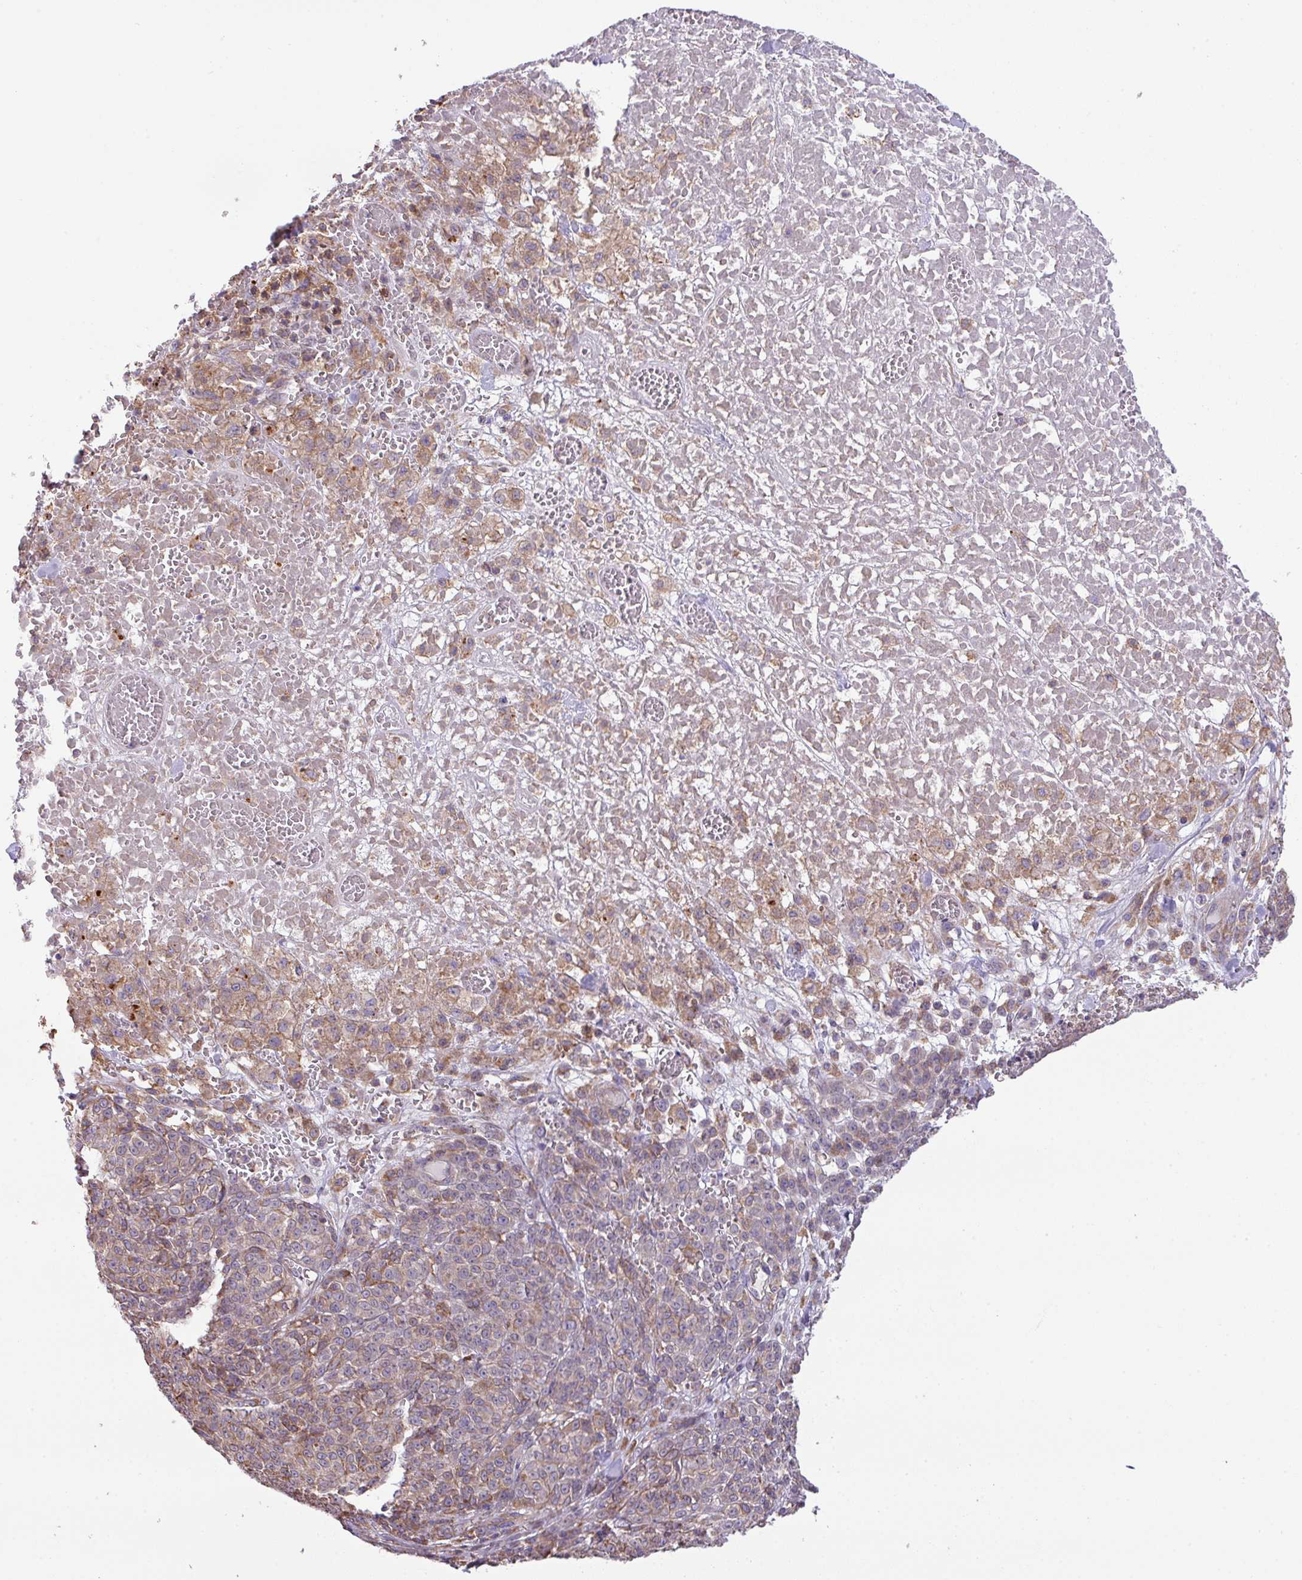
{"staining": {"intensity": "weak", "quantity": "25%-75%", "location": "cytoplasmic/membranous"}, "tissue": "melanoma", "cell_type": "Tumor cells", "image_type": "cancer", "snomed": [{"axis": "morphology", "description": "Normal tissue, NOS"}, {"axis": "morphology", "description": "Malignant melanoma, NOS"}, {"axis": "topography", "description": "Skin"}], "caption": "Protein staining by IHC exhibits weak cytoplasmic/membranous expression in about 25%-75% of tumor cells in malignant melanoma.", "gene": "LRRC41", "patient": {"sex": "female", "age": 34}}